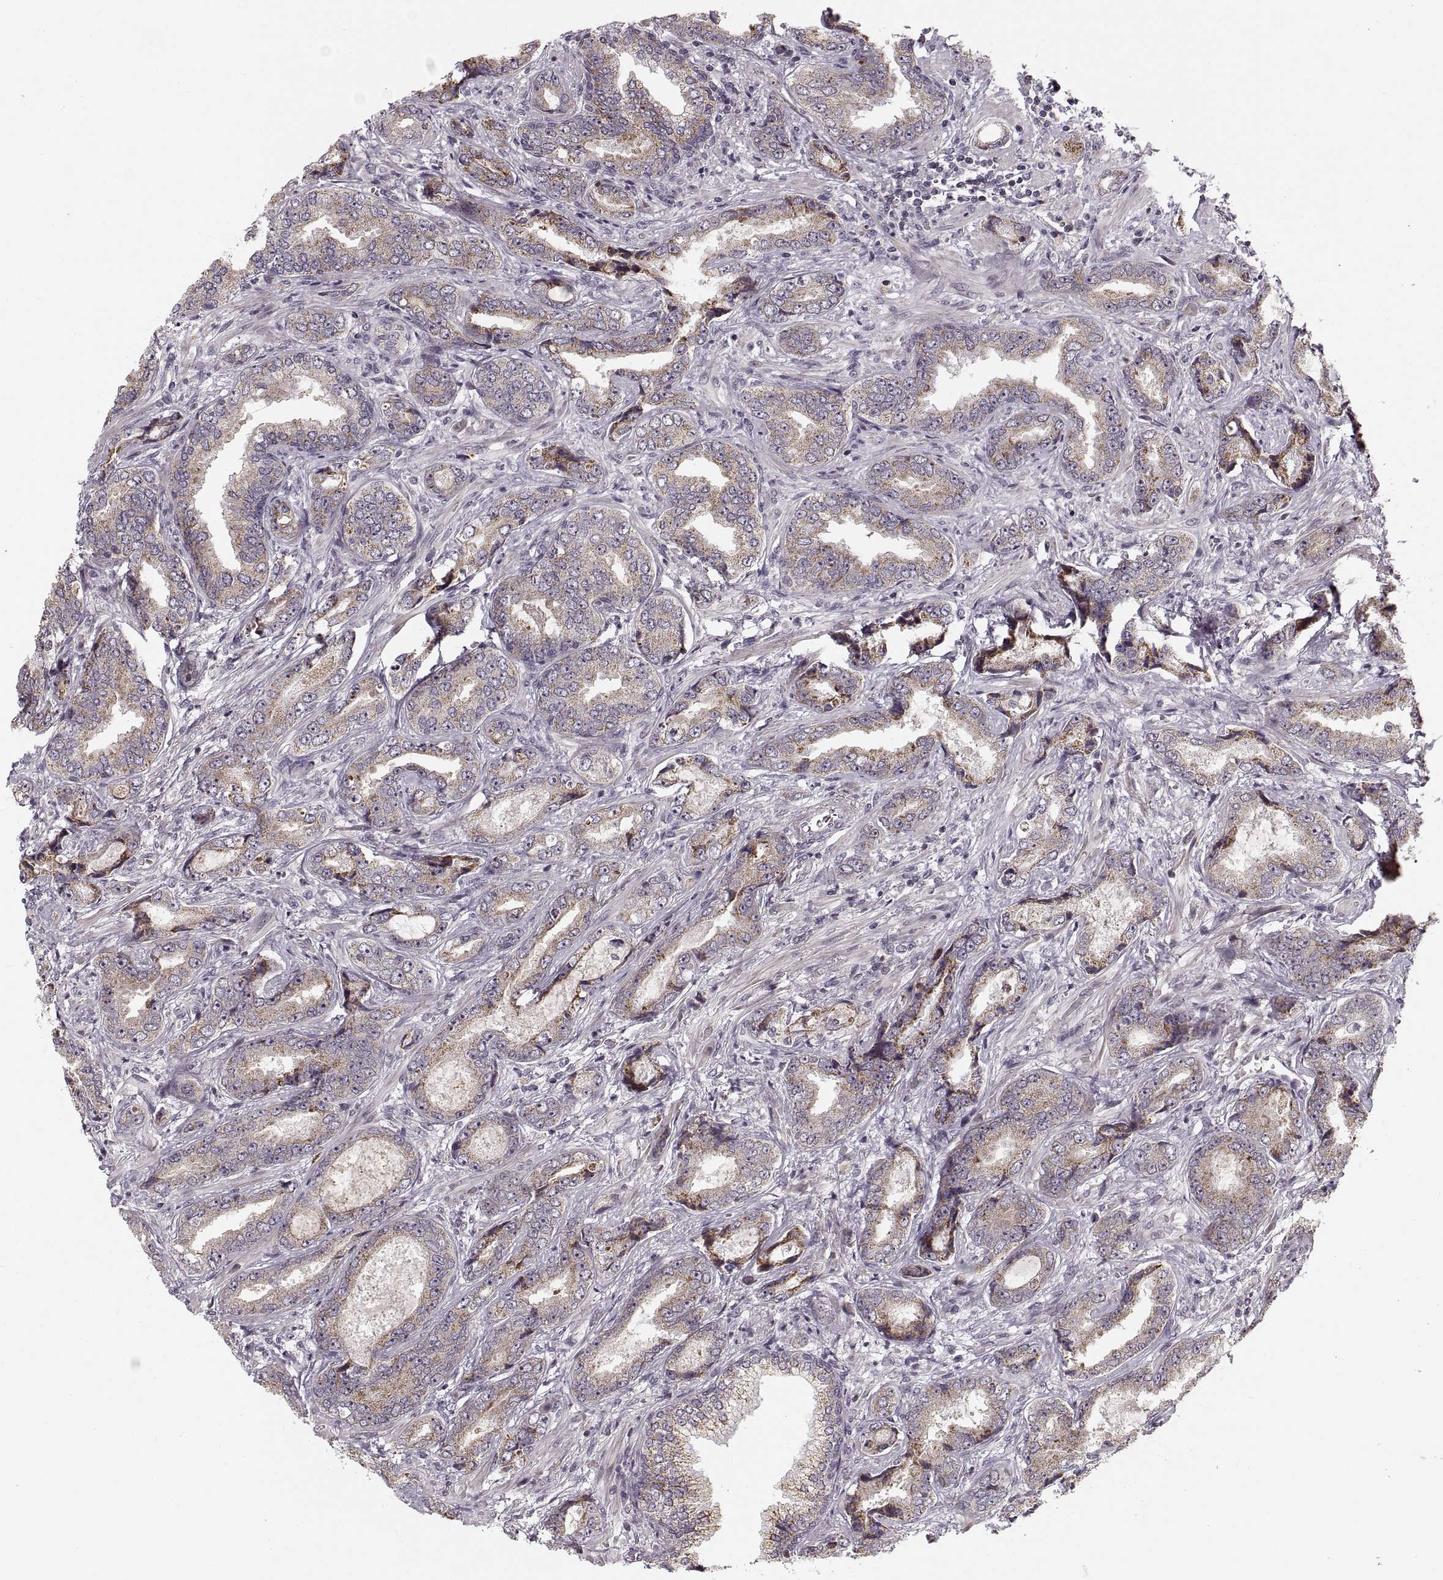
{"staining": {"intensity": "weak", "quantity": "<25%", "location": "cytoplasmic/membranous"}, "tissue": "prostate cancer", "cell_type": "Tumor cells", "image_type": "cancer", "snomed": [{"axis": "morphology", "description": "Adenocarcinoma, Low grade"}, {"axis": "topography", "description": "Prostate"}], "caption": "Tumor cells are negative for brown protein staining in prostate cancer (low-grade adenocarcinoma).", "gene": "ASIC3", "patient": {"sex": "male", "age": 68}}